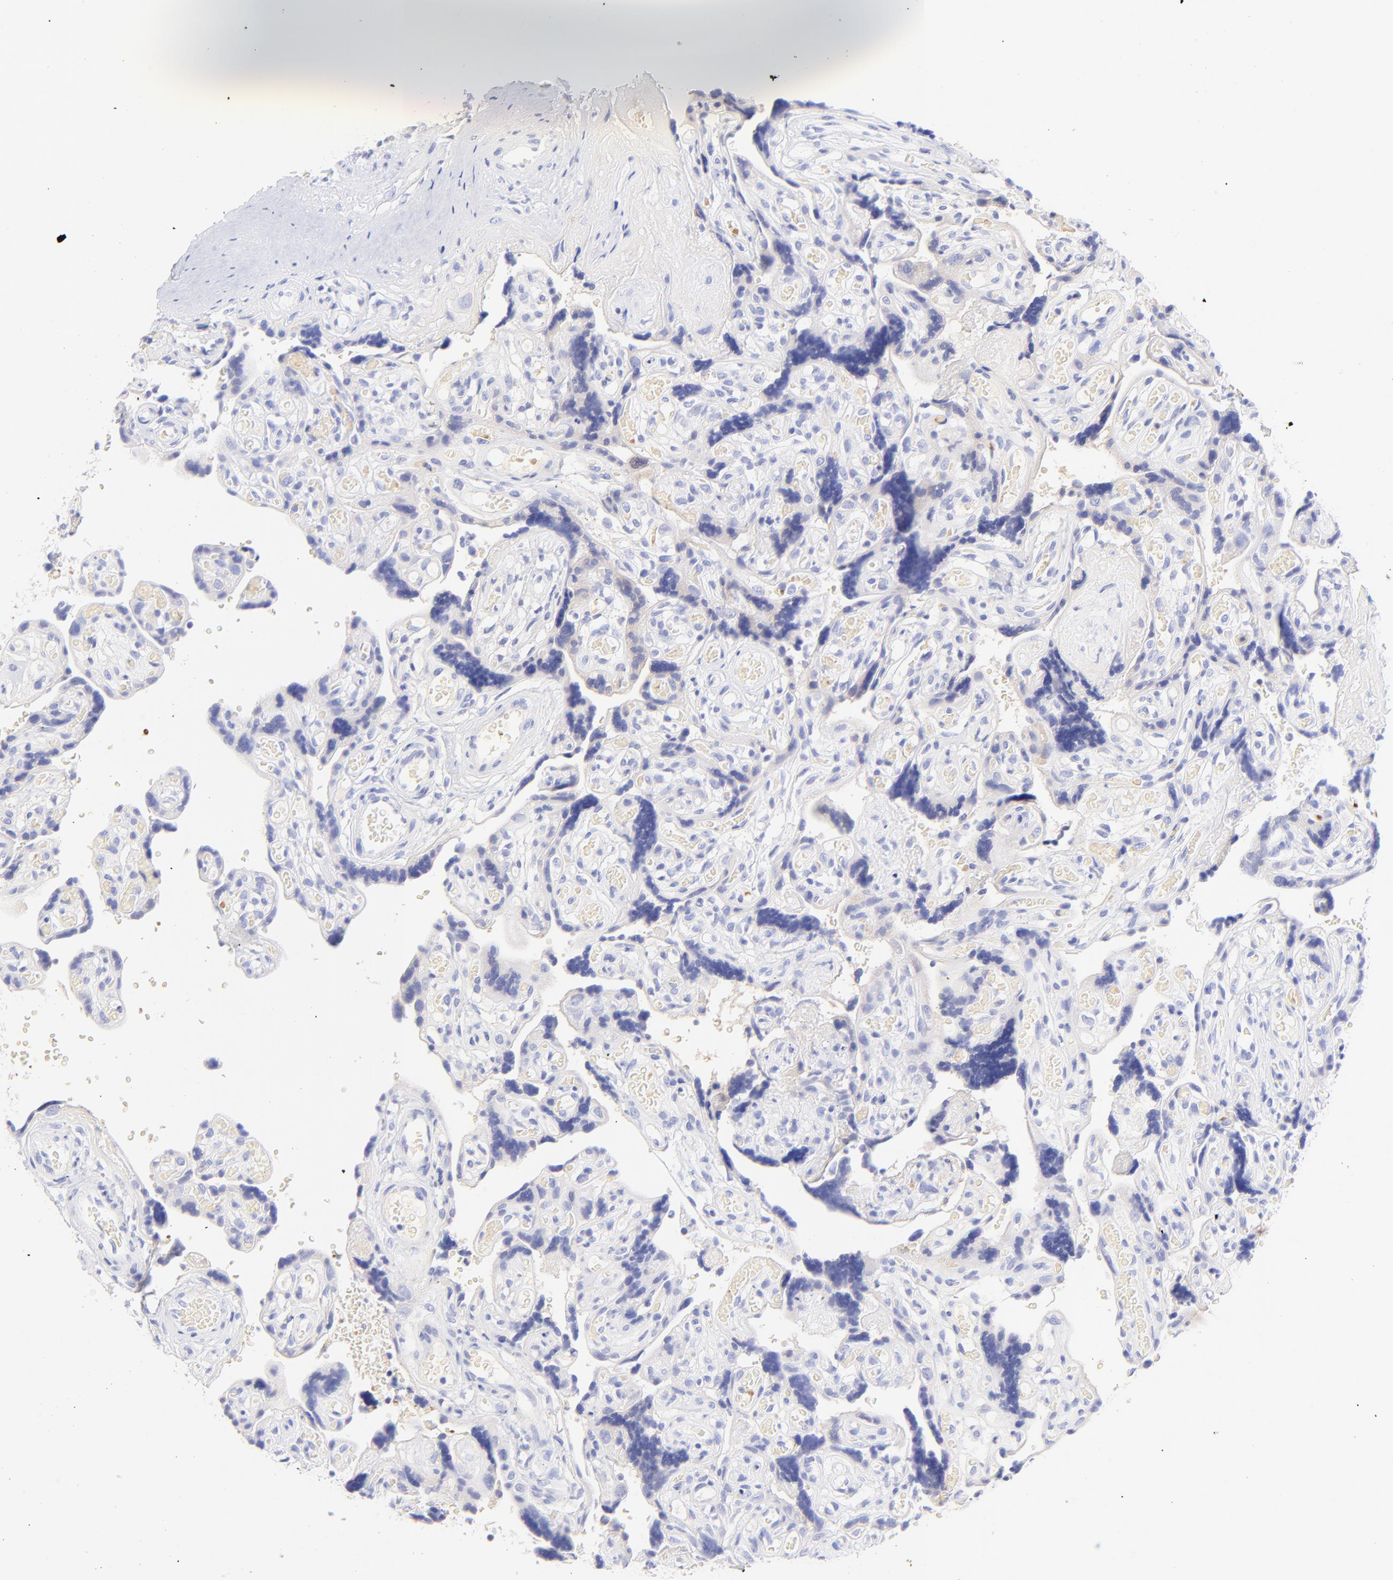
{"staining": {"intensity": "negative", "quantity": "none", "location": "none"}, "tissue": "placenta", "cell_type": "Decidual cells", "image_type": "normal", "snomed": [{"axis": "morphology", "description": "Normal tissue, NOS"}, {"axis": "topography", "description": "Placenta"}], "caption": "Decidual cells are negative for brown protein staining in normal placenta. (Immunohistochemistry, brightfield microscopy, high magnification).", "gene": "FRMPD3", "patient": {"sex": "female", "age": 30}}